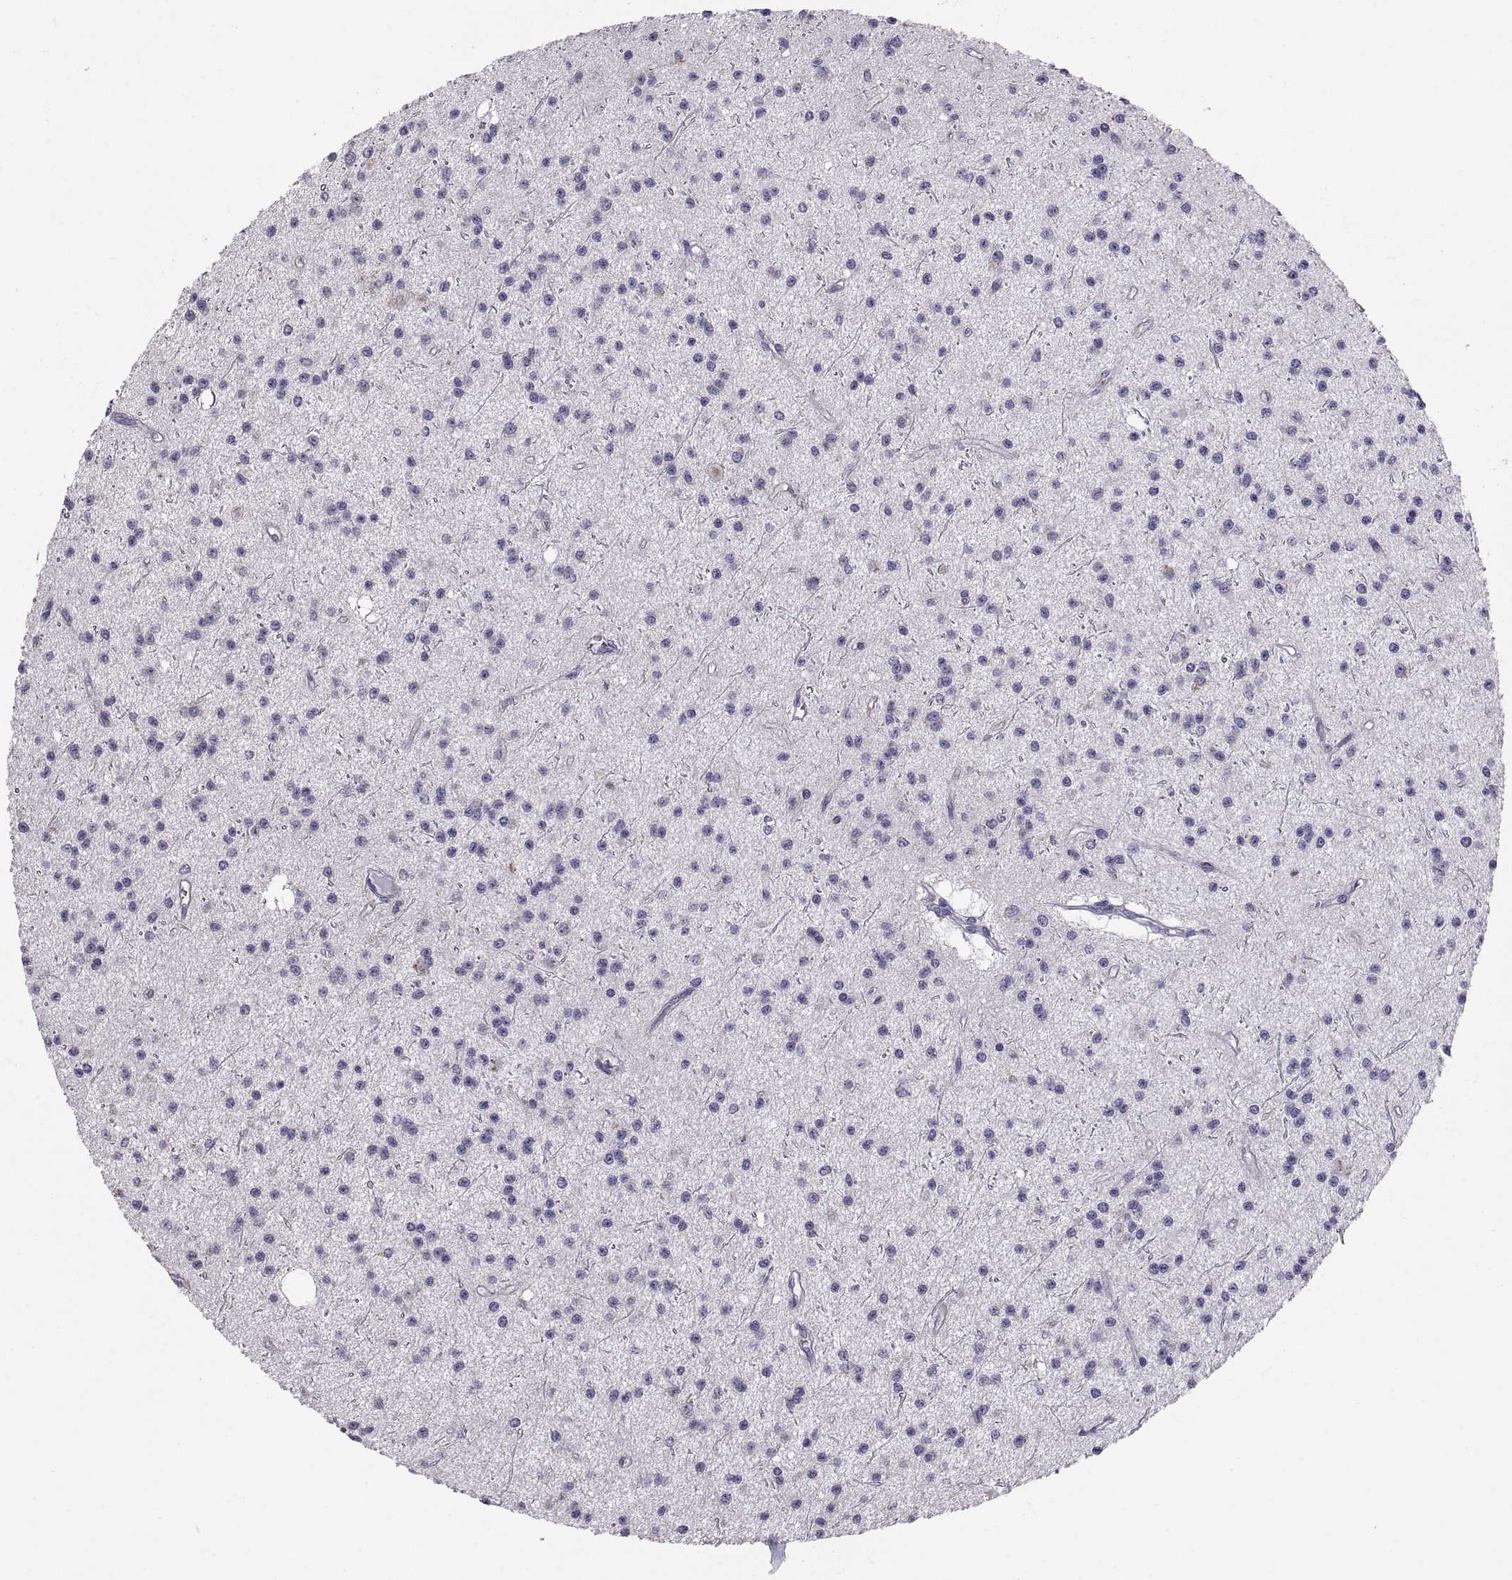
{"staining": {"intensity": "negative", "quantity": "none", "location": "none"}, "tissue": "glioma", "cell_type": "Tumor cells", "image_type": "cancer", "snomed": [{"axis": "morphology", "description": "Glioma, malignant, Low grade"}, {"axis": "topography", "description": "Brain"}], "caption": "Tumor cells are negative for brown protein staining in glioma. (DAB IHC with hematoxylin counter stain).", "gene": "TNNC1", "patient": {"sex": "male", "age": 27}}